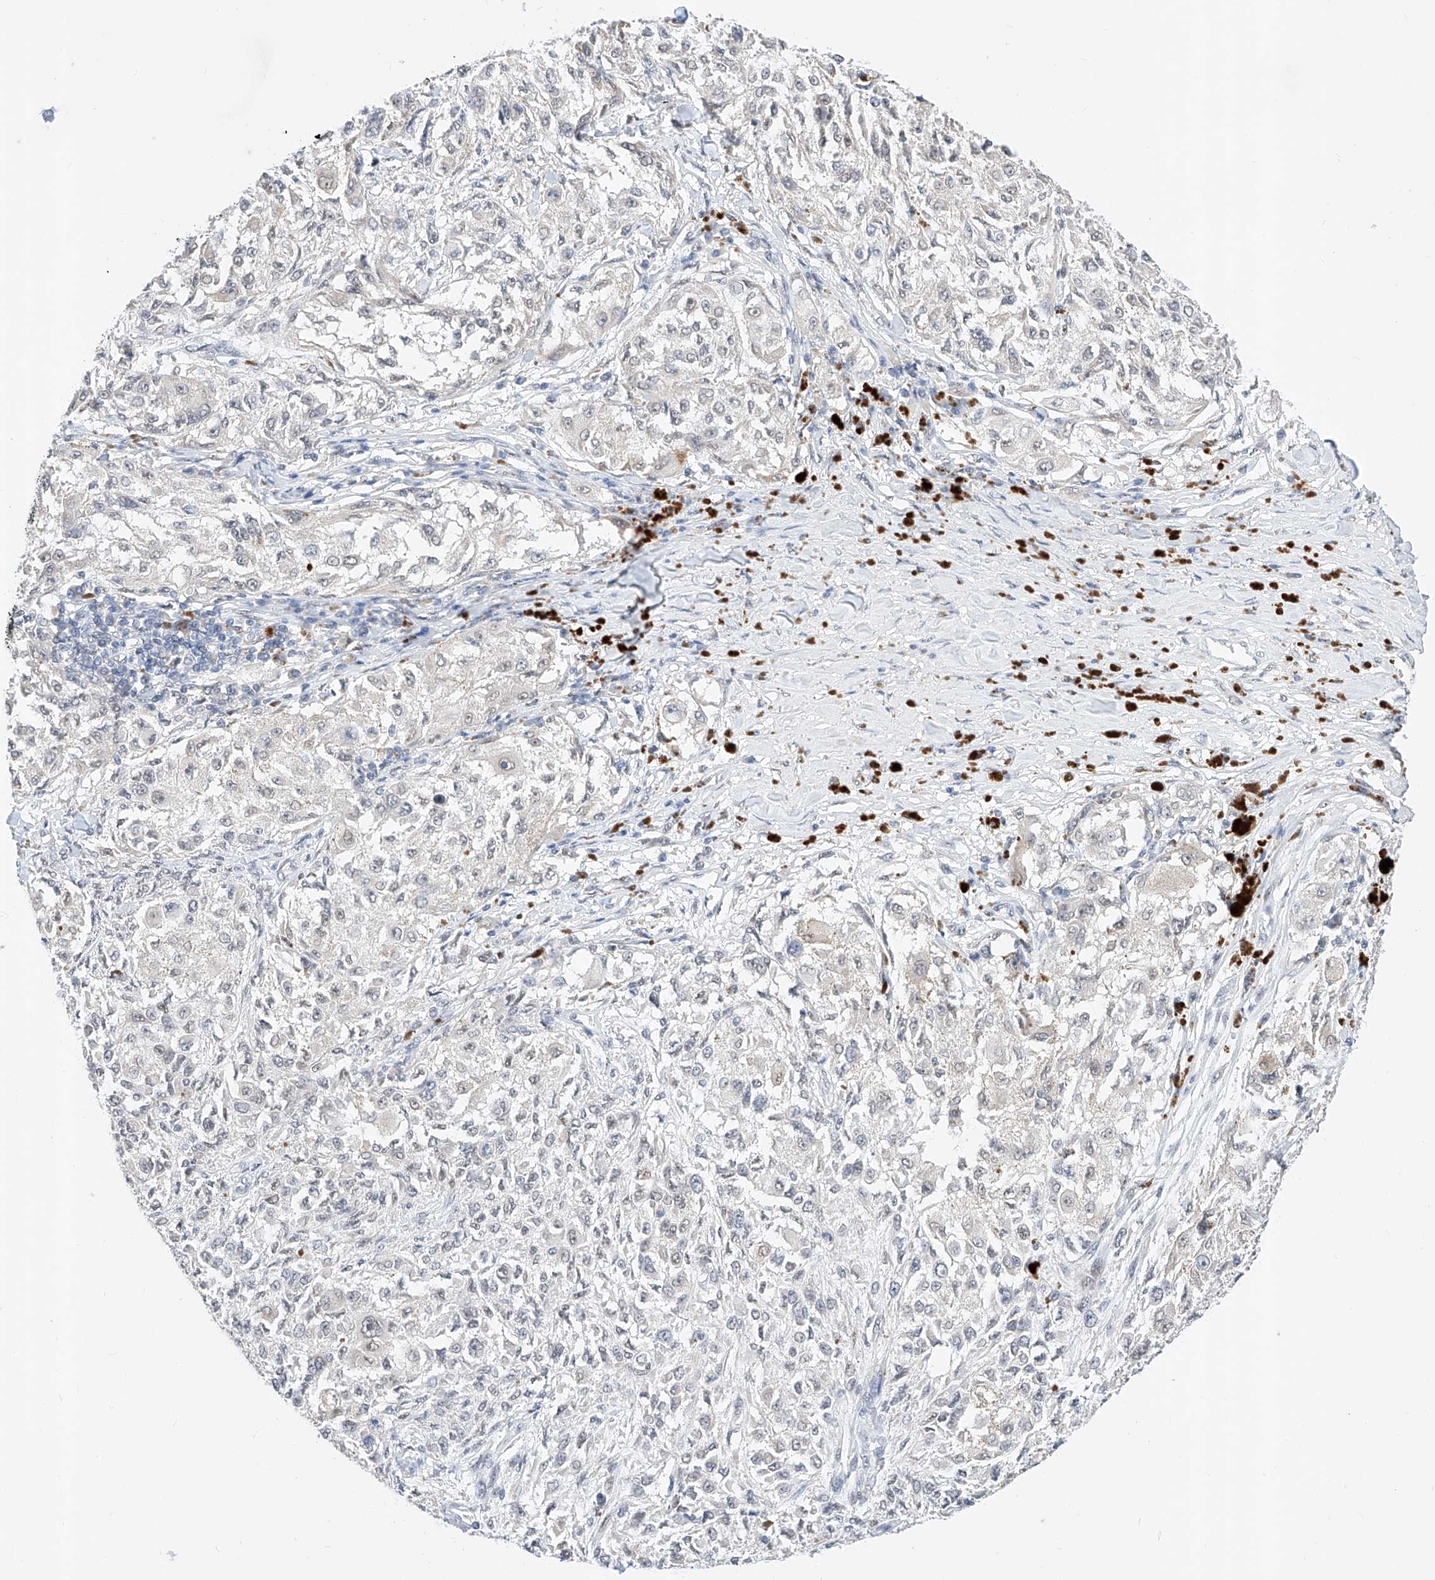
{"staining": {"intensity": "negative", "quantity": "none", "location": "none"}, "tissue": "melanoma", "cell_type": "Tumor cells", "image_type": "cancer", "snomed": [{"axis": "morphology", "description": "Necrosis, NOS"}, {"axis": "morphology", "description": "Malignant melanoma, NOS"}, {"axis": "topography", "description": "Skin"}], "caption": "DAB (3,3'-diaminobenzidine) immunohistochemical staining of malignant melanoma exhibits no significant staining in tumor cells.", "gene": "KCNJ1", "patient": {"sex": "female", "age": 87}}